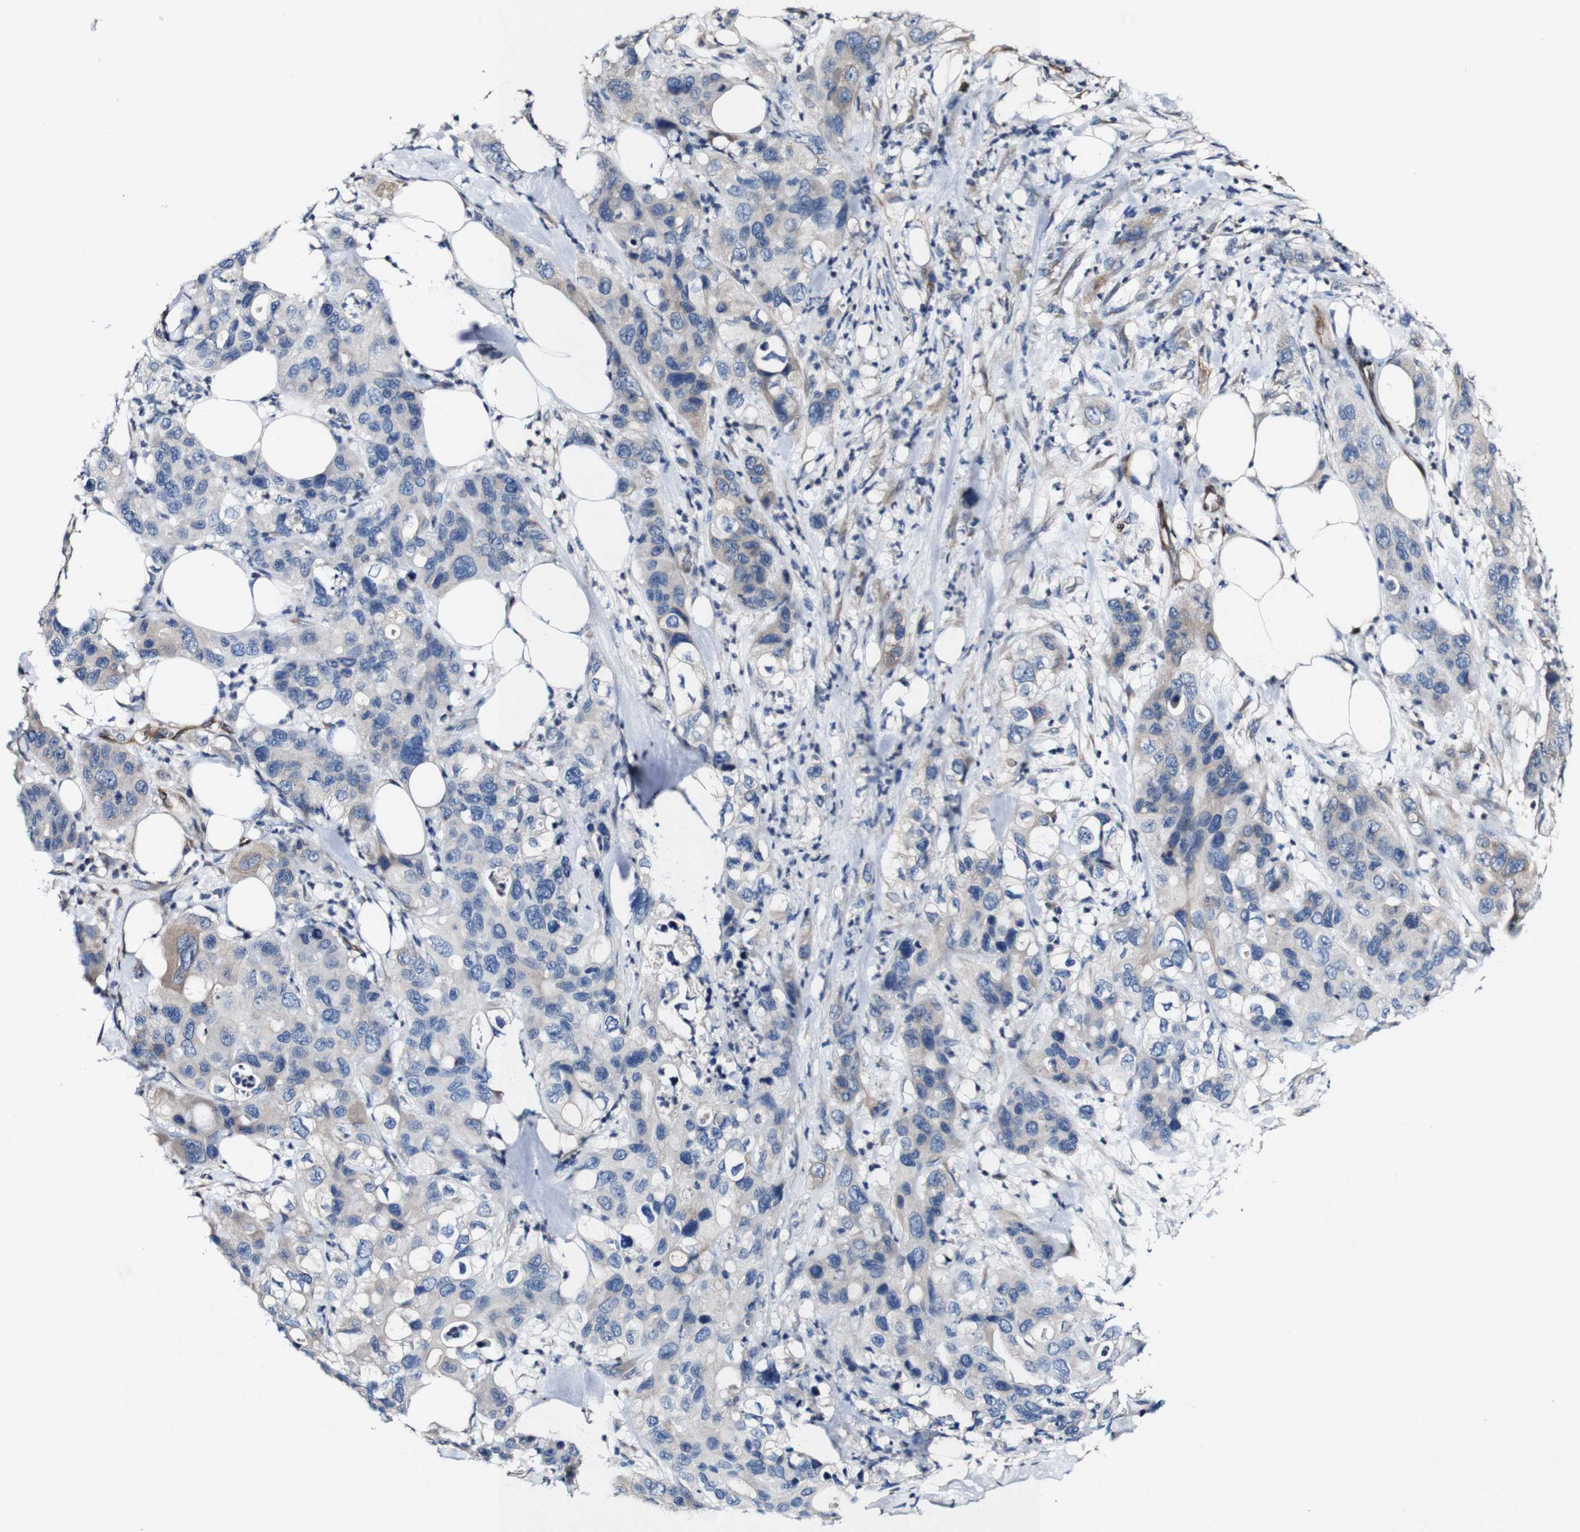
{"staining": {"intensity": "weak", "quantity": "<25%", "location": "cytoplasmic/membranous"}, "tissue": "pancreatic cancer", "cell_type": "Tumor cells", "image_type": "cancer", "snomed": [{"axis": "morphology", "description": "Adenocarcinoma, NOS"}, {"axis": "topography", "description": "Pancreas"}], "caption": "DAB immunohistochemical staining of pancreatic cancer reveals no significant positivity in tumor cells. (Immunohistochemistry (ihc), brightfield microscopy, high magnification).", "gene": "GRAMD1A", "patient": {"sex": "female", "age": 71}}